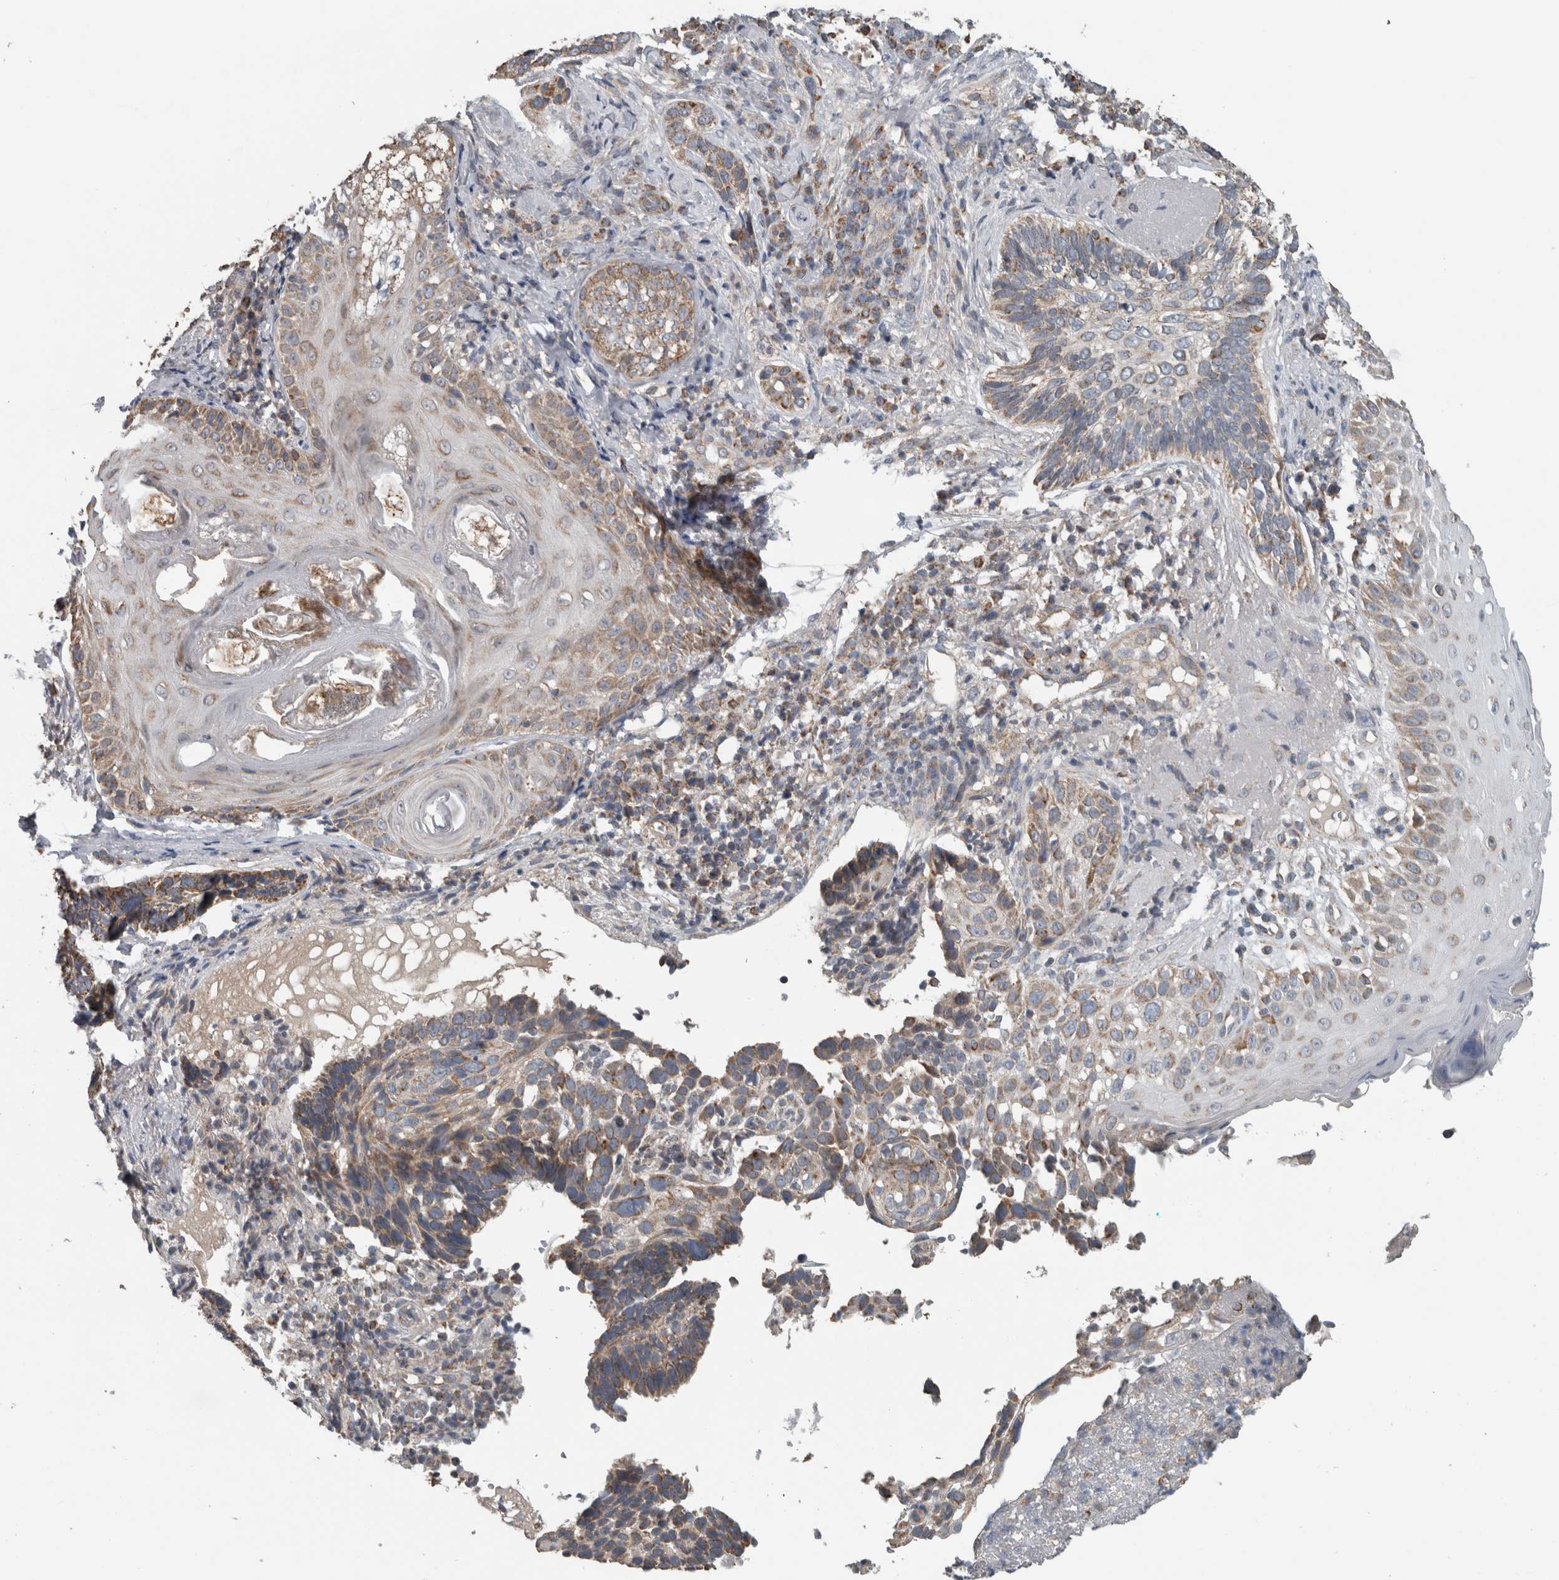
{"staining": {"intensity": "moderate", "quantity": "25%-75%", "location": "cytoplasmic/membranous"}, "tissue": "skin cancer", "cell_type": "Tumor cells", "image_type": "cancer", "snomed": [{"axis": "morphology", "description": "Basal cell carcinoma"}, {"axis": "topography", "description": "Skin"}], "caption": "Protein analysis of skin basal cell carcinoma tissue reveals moderate cytoplasmic/membranous positivity in about 25%-75% of tumor cells.", "gene": "ARMC1", "patient": {"sex": "female", "age": 89}}